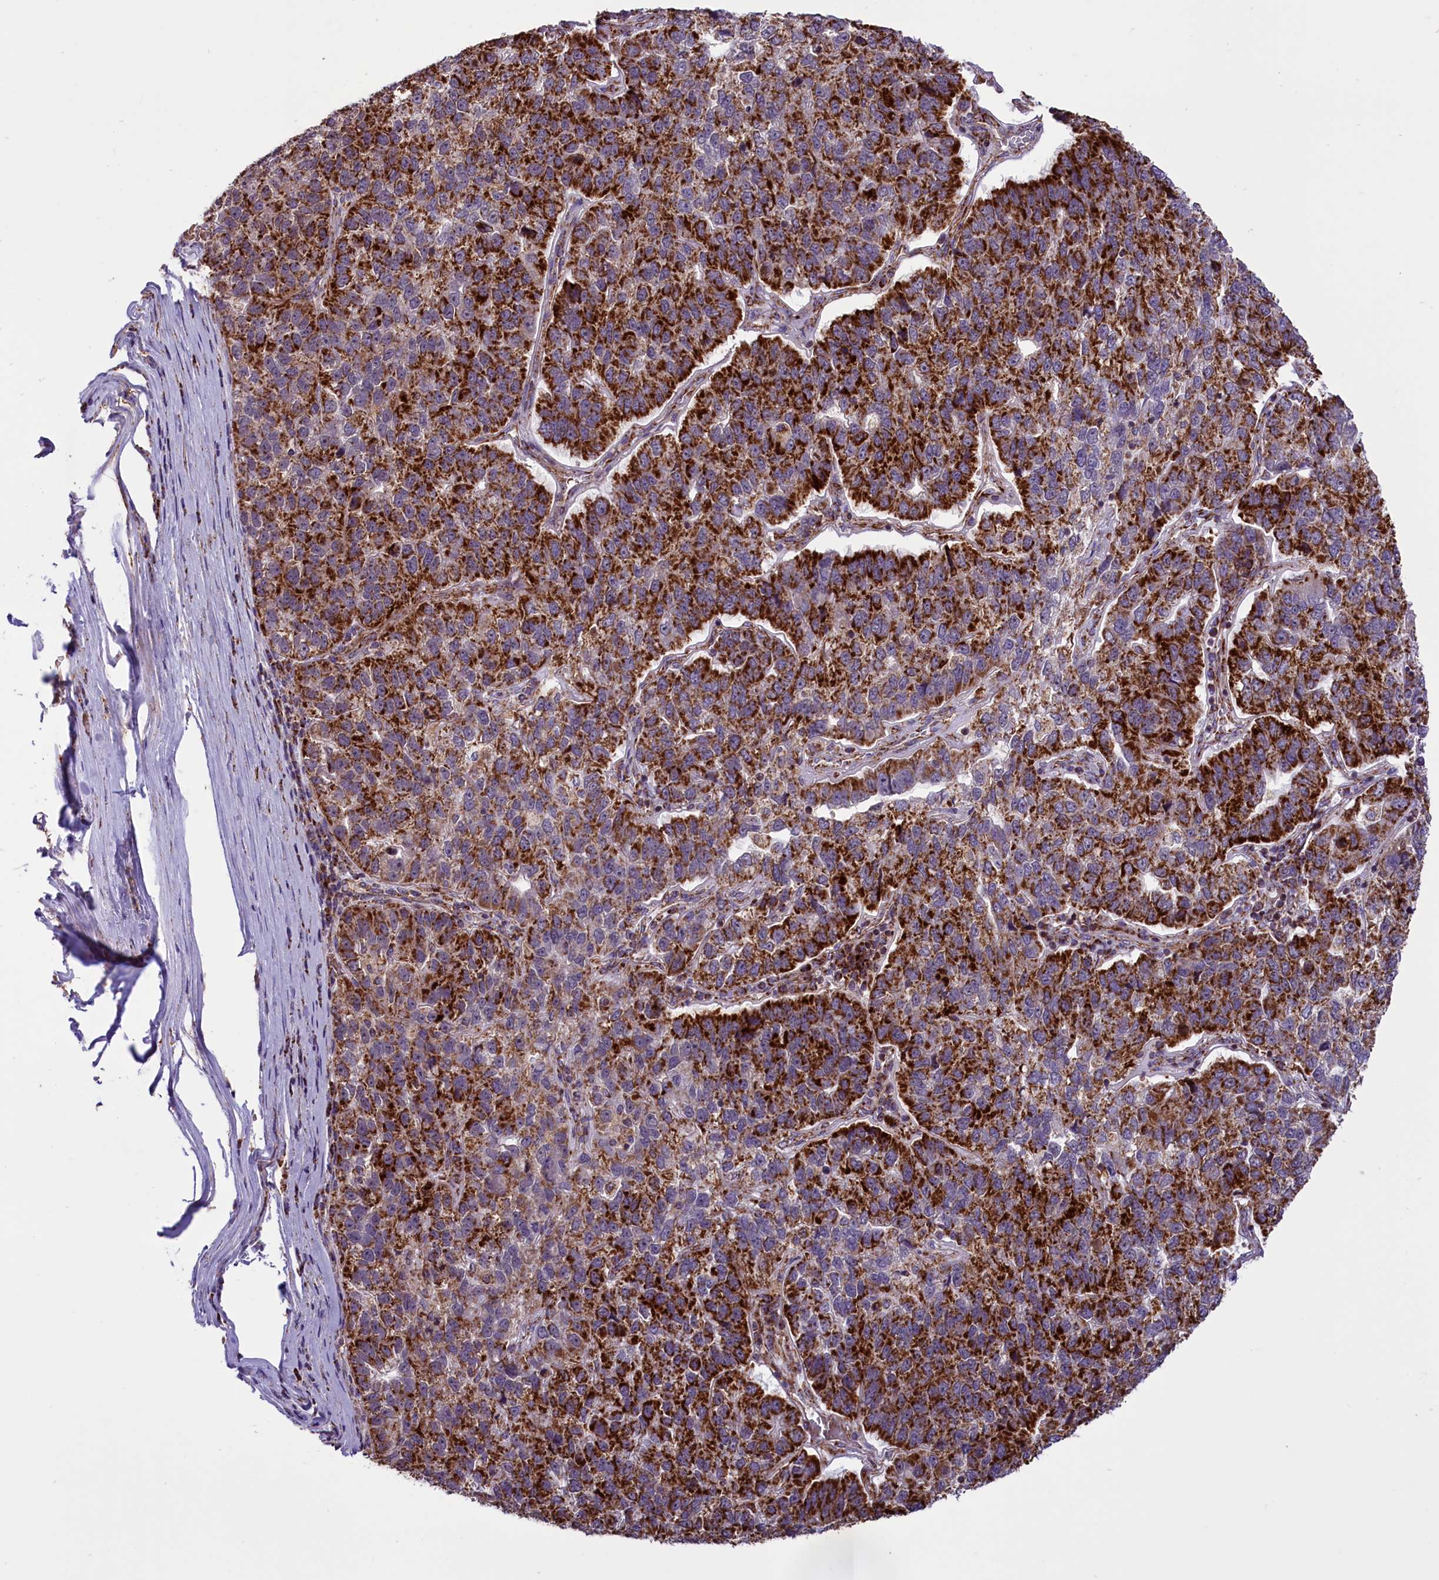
{"staining": {"intensity": "strong", "quantity": ">75%", "location": "cytoplasmic/membranous"}, "tissue": "pancreatic cancer", "cell_type": "Tumor cells", "image_type": "cancer", "snomed": [{"axis": "morphology", "description": "Adenocarcinoma, NOS"}, {"axis": "topography", "description": "Pancreas"}], "caption": "Protein expression analysis of human pancreatic cancer reveals strong cytoplasmic/membranous expression in about >75% of tumor cells. Nuclei are stained in blue.", "gene": "NDUFS5", "patient": {"sex": "female", "age": 61}}